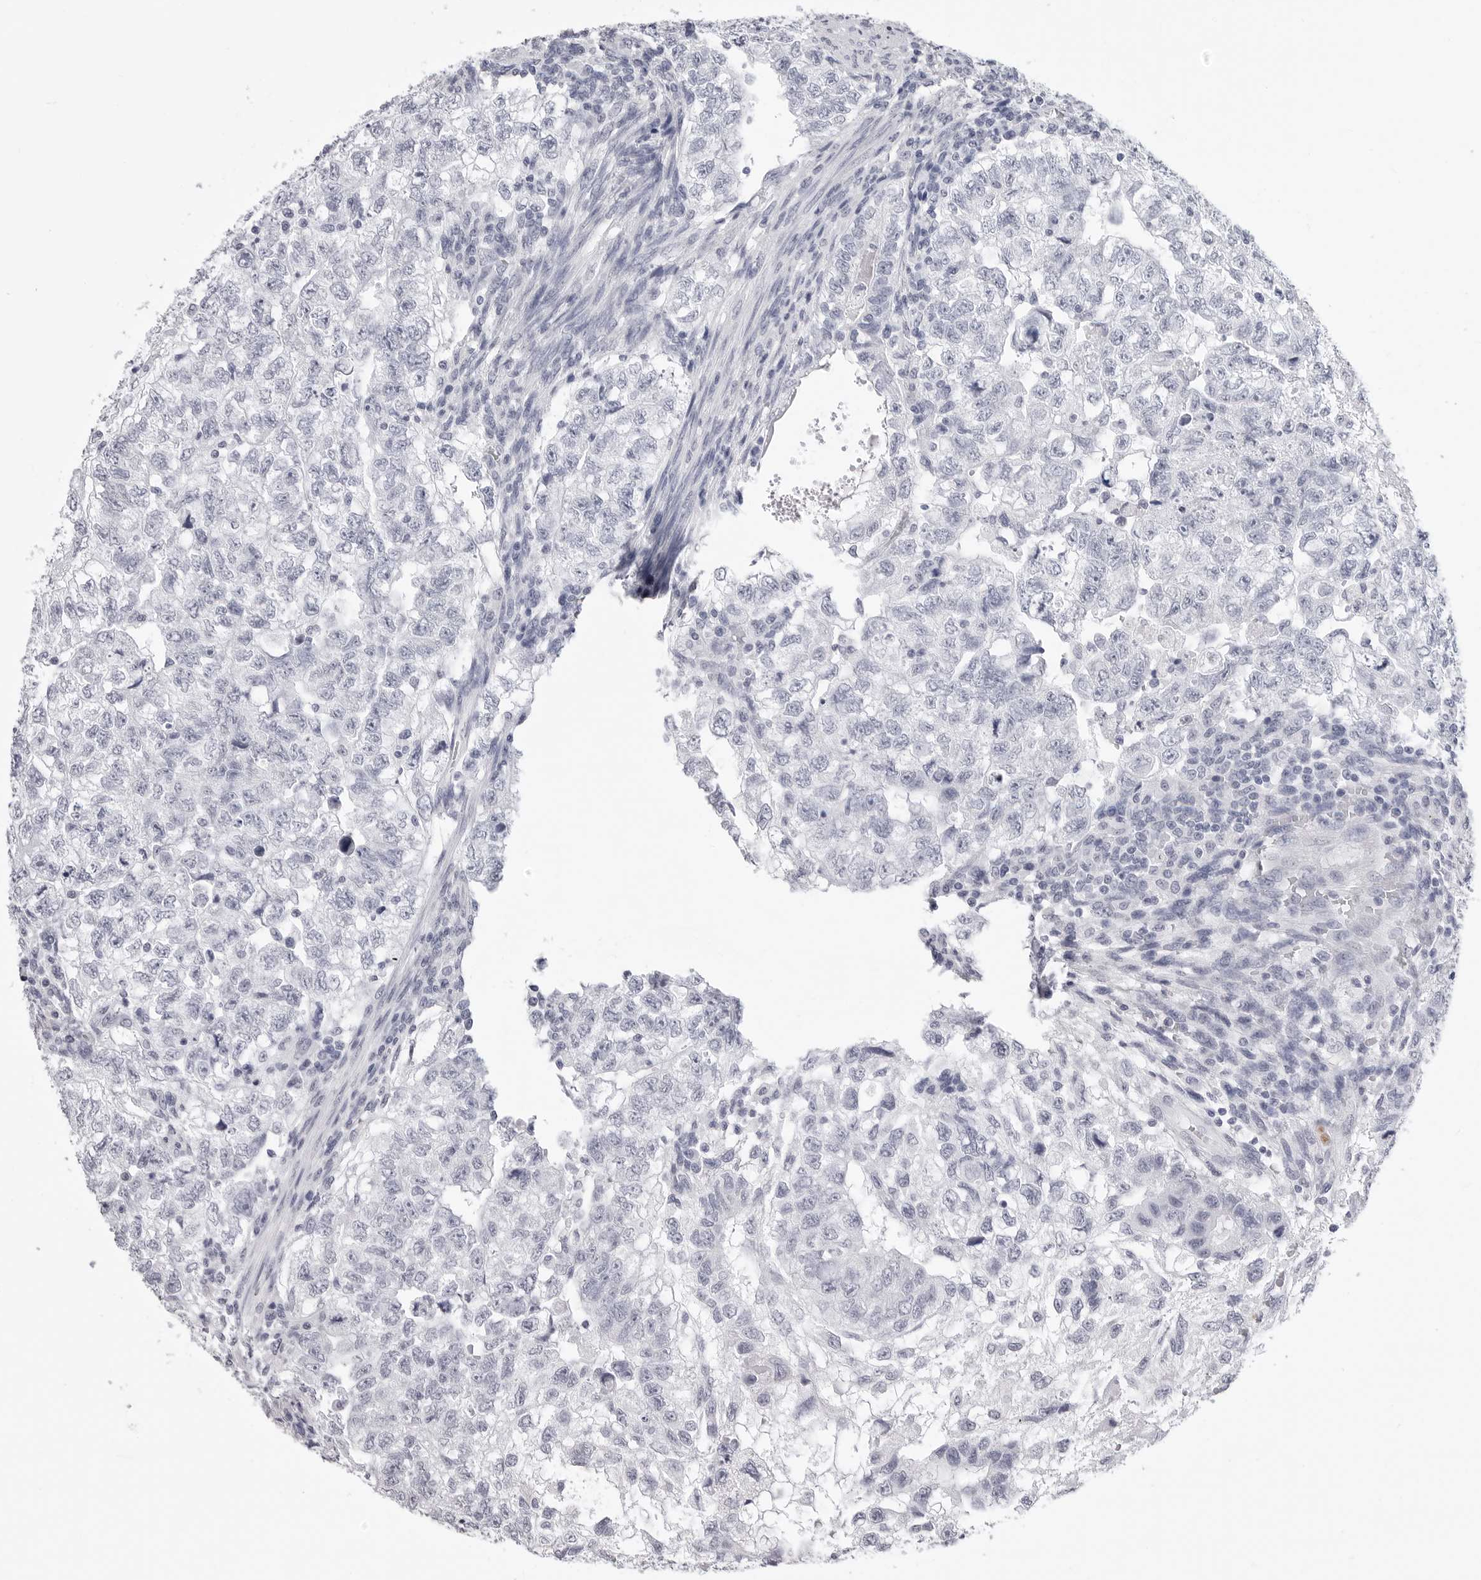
{"staining": {"intensity": "negative", "quantity": "none", "location": "none"}, "tissue": "testis cancer", "cell_type": "Tumor cells", "image_type": "cancer", "snomed": [{"axis": "morphology", "description": "Carcinoma, Embryonal, NOS"}, {"axis": "topography", "description": "Testis"}], "caption": "The immunohistochemistry (IHC) histopathology image has no significant positivity in tumor cells of testis embryonal carcinoma tissue.", "gene": "LGALS4", "patient": {"sex": "male", "age": 37}}